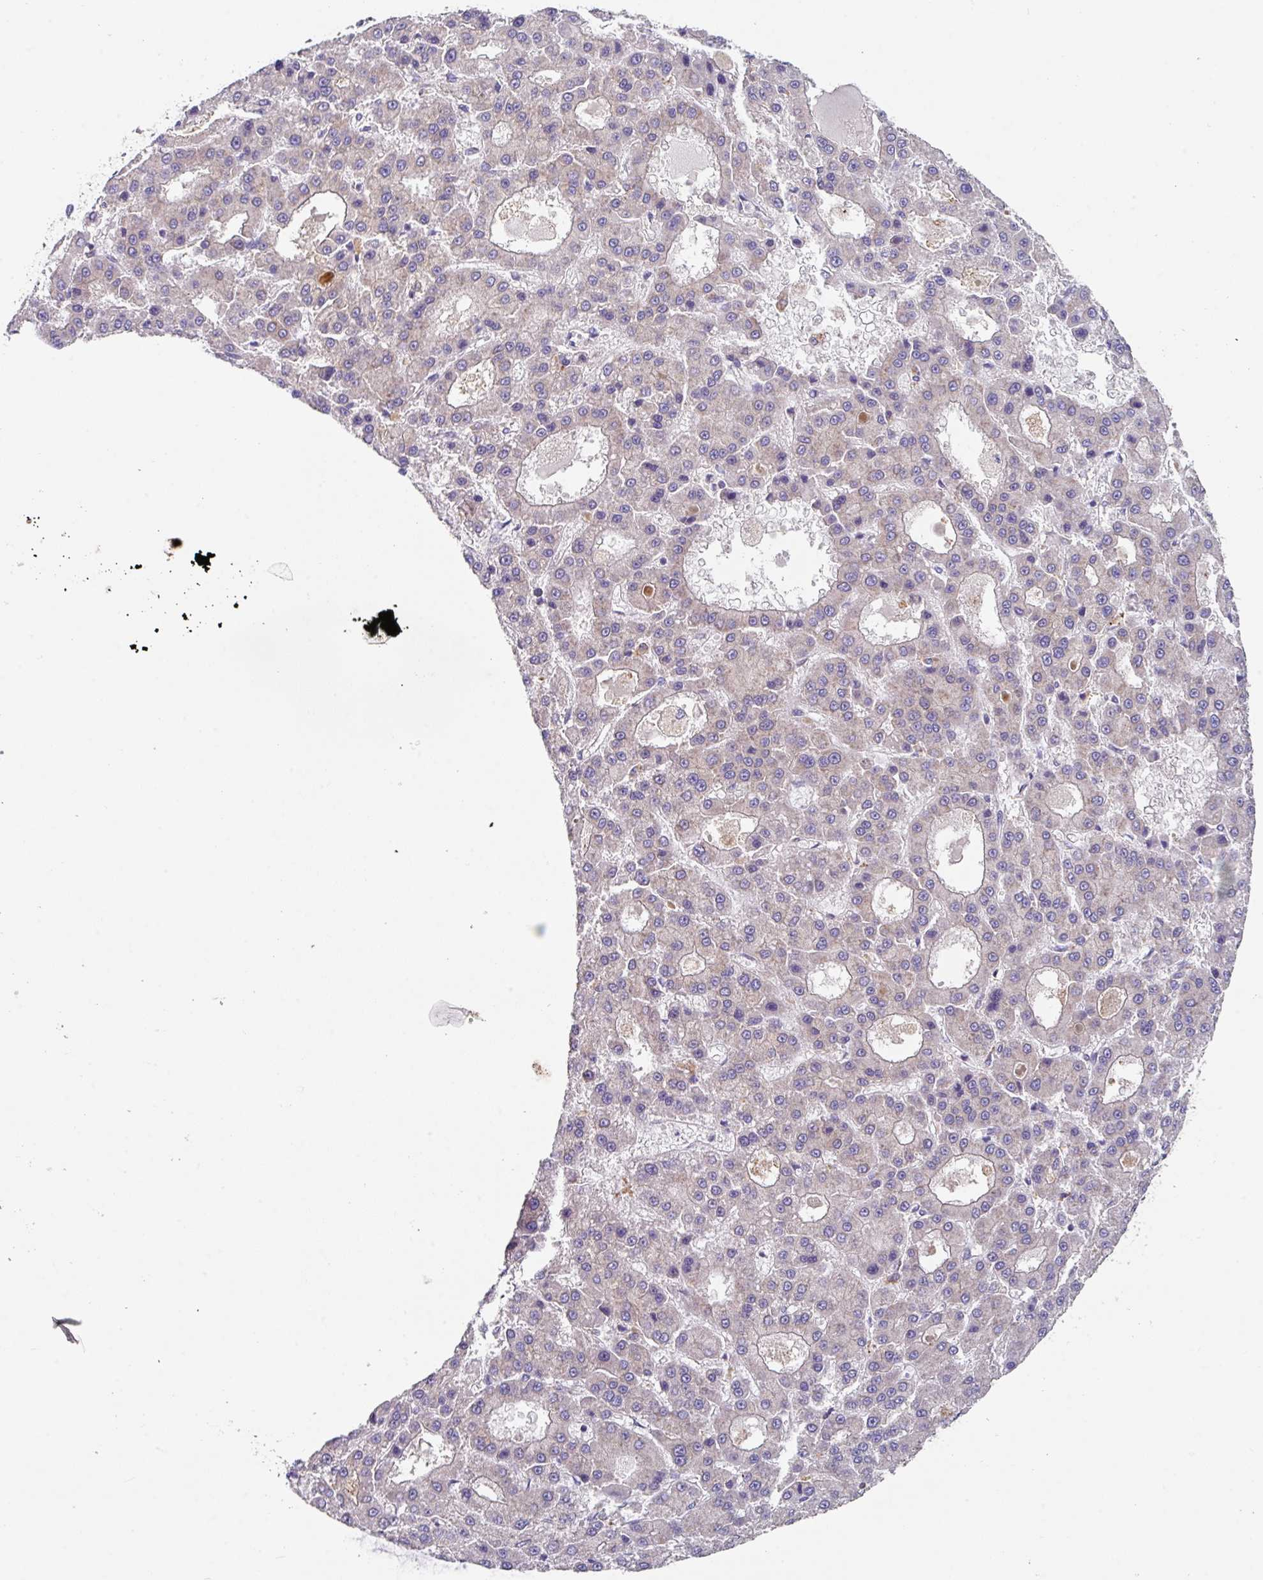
{"staining": {"intensity": "negative", "quantity": "none", "location": "none"}, "tissue": "liver cancer", "cell_type": "Tumor cells", "image_type": "cancer", "snomed": [{"axis": "morphology", "description": "Carcinoma, Hepatocellular, NOS"}, {"axis": "topography", "description": "Liver"}], "caption": "Histopathology image shows no significant protein staining in tumor cells of liver cancer.", "gene": "EIF4B", "patient": {"sex": "male", "age": 70}}